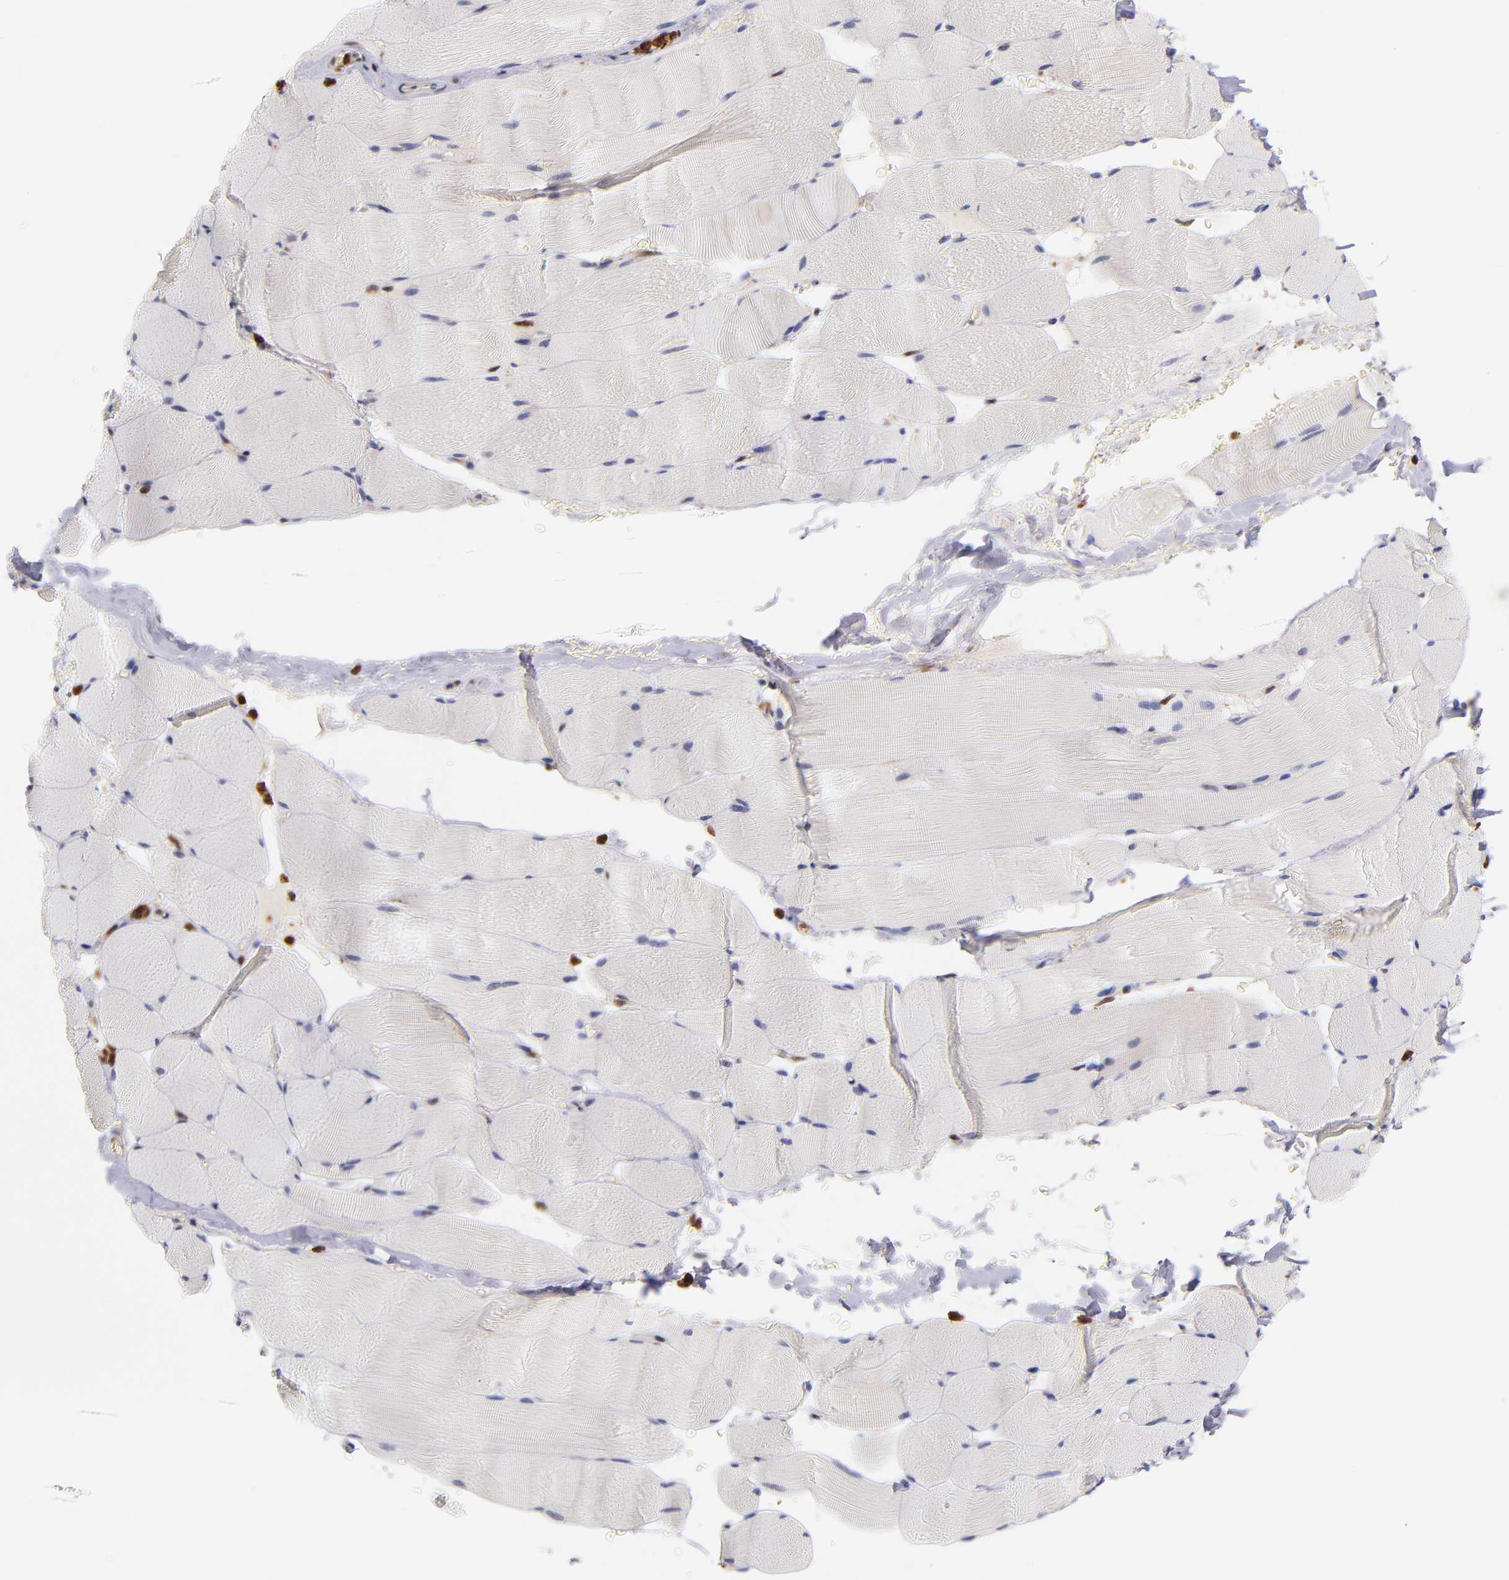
{"staining": {"intensity": "negative", "quantity": "none", "location": "none"}, "tissue": "skeletal muscle", "cell_type": "Myocytes", "image_type": "normal", "snomed": [{"axis": "morphology", "description": "Normal tissue, NOS"}, {"axis": "topography", "description": "Skeletal muscle"}], "caption": "Protein analysis of benign skeletal muscle displays no significant positivity in myocytes.", "gene": "YWHAB", "patient": {"sex": "male", "age": 62}}